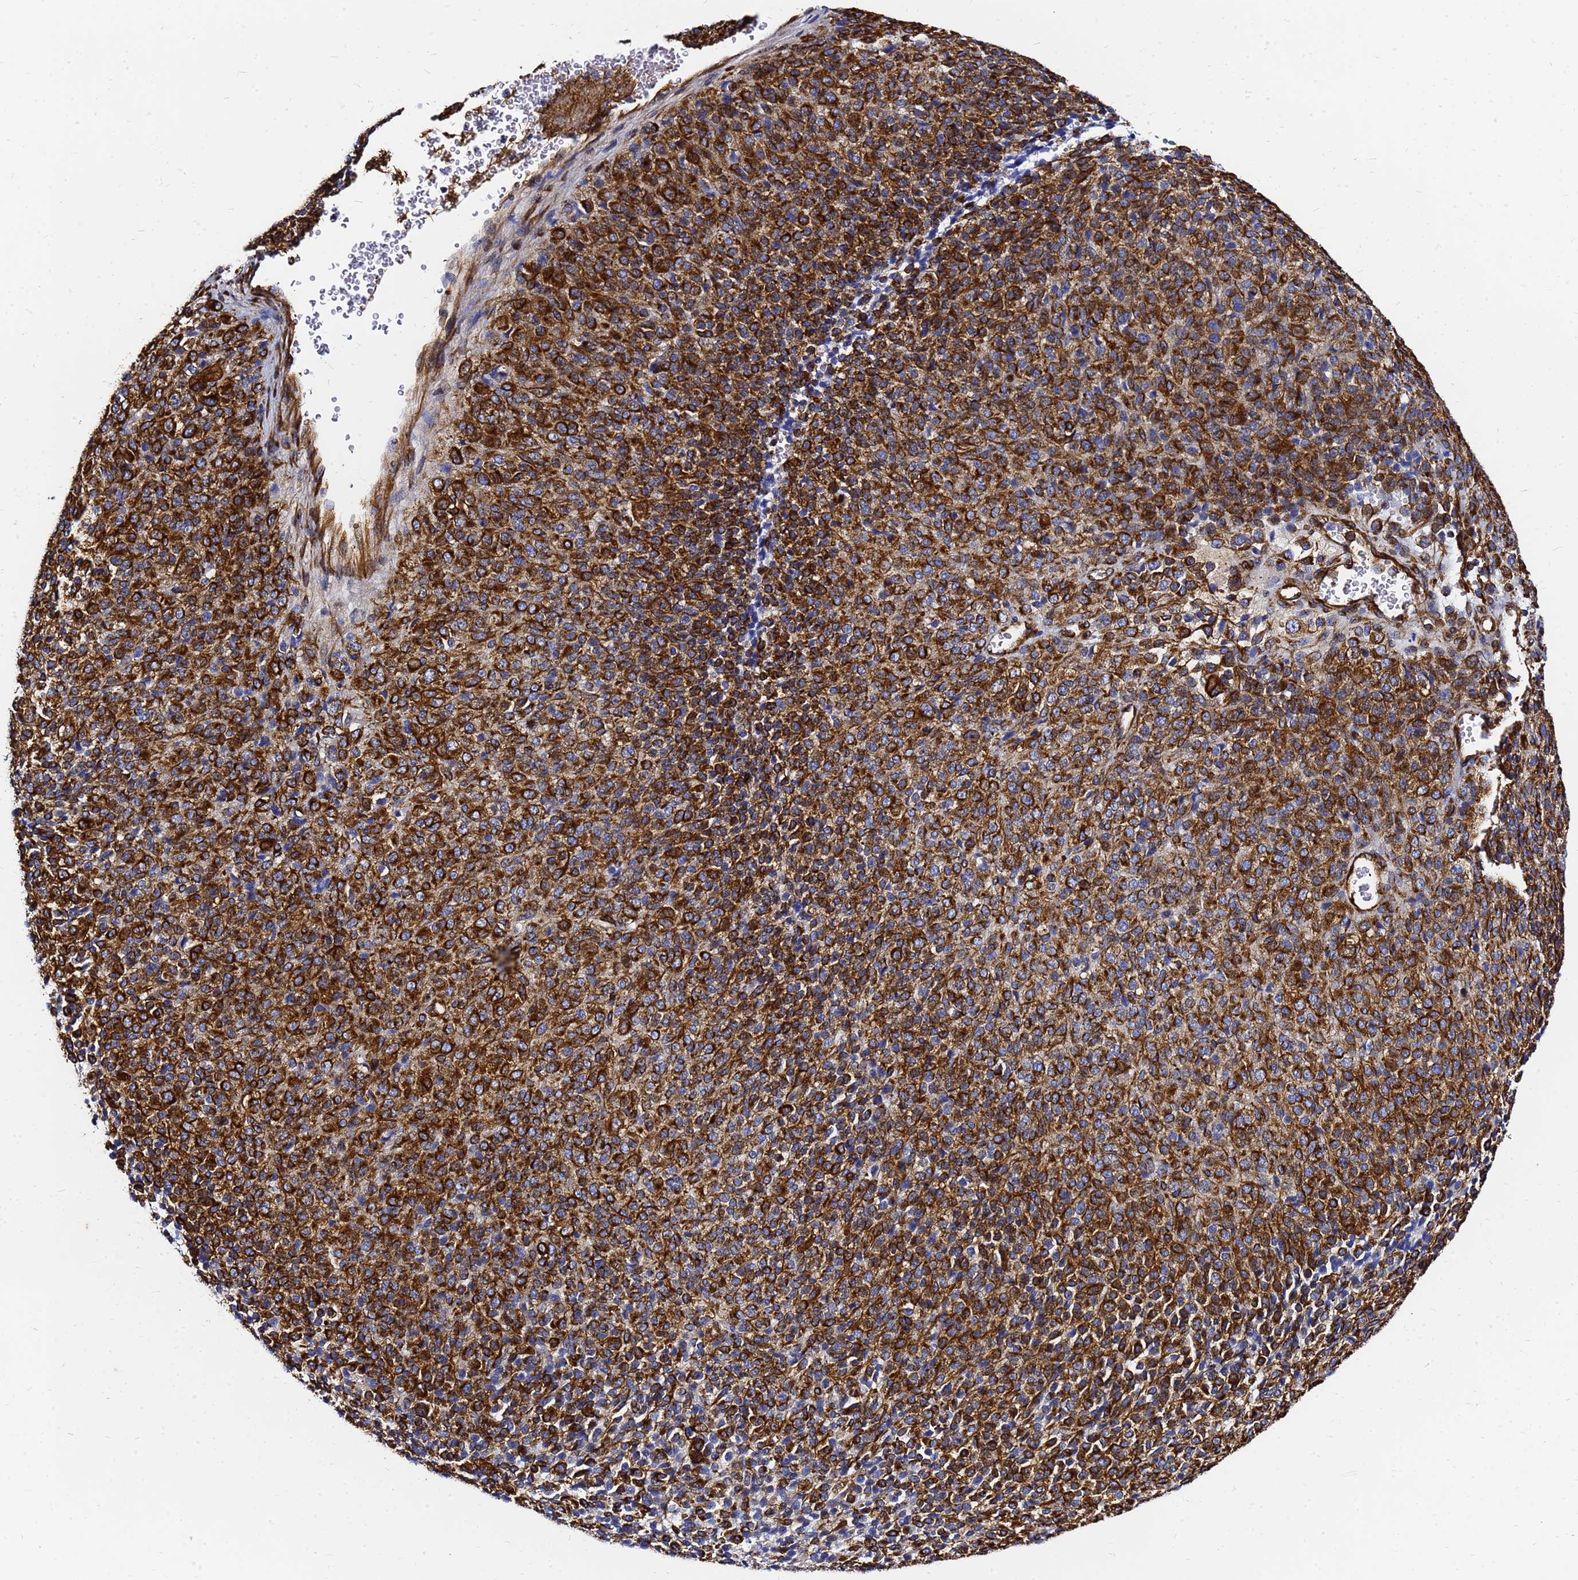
{"staining": {"intensity": "strong", "quantity": ">75%", "location": "cytoplasmic/membranous"}, "tissue": "melanoma", "cell_type": "Tumor cells", "image_type": "cancer", "snomed": [{"axis": "morphology", "description": "Malignant melanoma, Metastatic site"}, {"axis": "topography", "description": "Brain"}], "caption": "The histopathology image displays a brown stain indicating the presence of a protein in the cytoplasmic/membranous of tumor cells in melanoma. (Stains: DAB (3,3'-diaminobenzidine) in brown, nuclei in blue, Microscopy: brightfield microscopy at high magnification).", "gene": "TUBA8", "patient": {"sex": "female", "age": 56}}